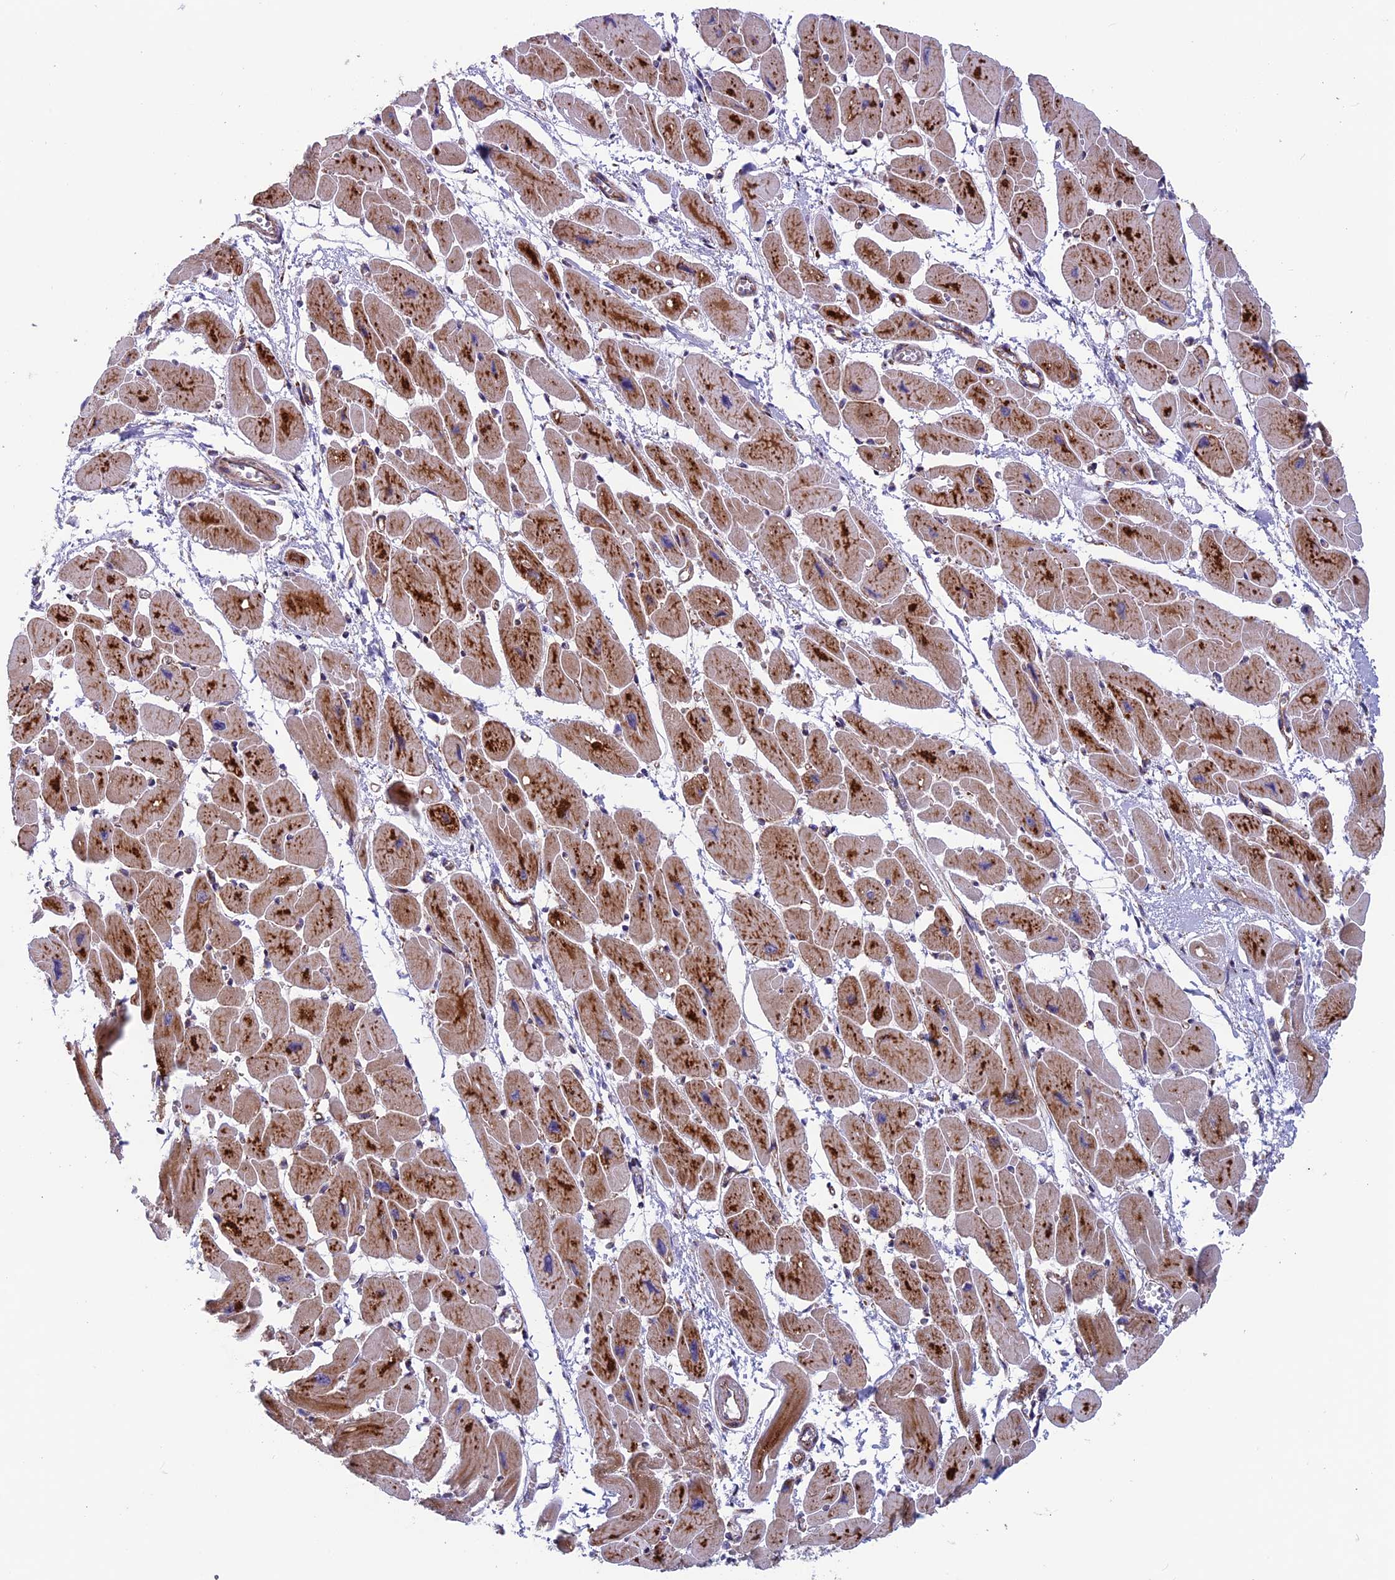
{"staining": {"intensity": "strong", "quantity": ">75%", "location": "cytoplasmic/membranous"}, "tissue": "heart muscle", "cell_type": "Cardiomyocytes", "image_type": "normal", "snomed": [{"axis": "morphology", "description": "Normal tissue, NOS"}, {"axis": "topography", "description": "Heart"}], "caption": "A micrograph showing strong cytoplasmic/membranous expression in about >75% of cardiomyocytes in normal heart muscle, as visualized by brown immunohistochemical staining.", "gene": "MRPS18B", "patient": {"sex": "female", "age": 54}}